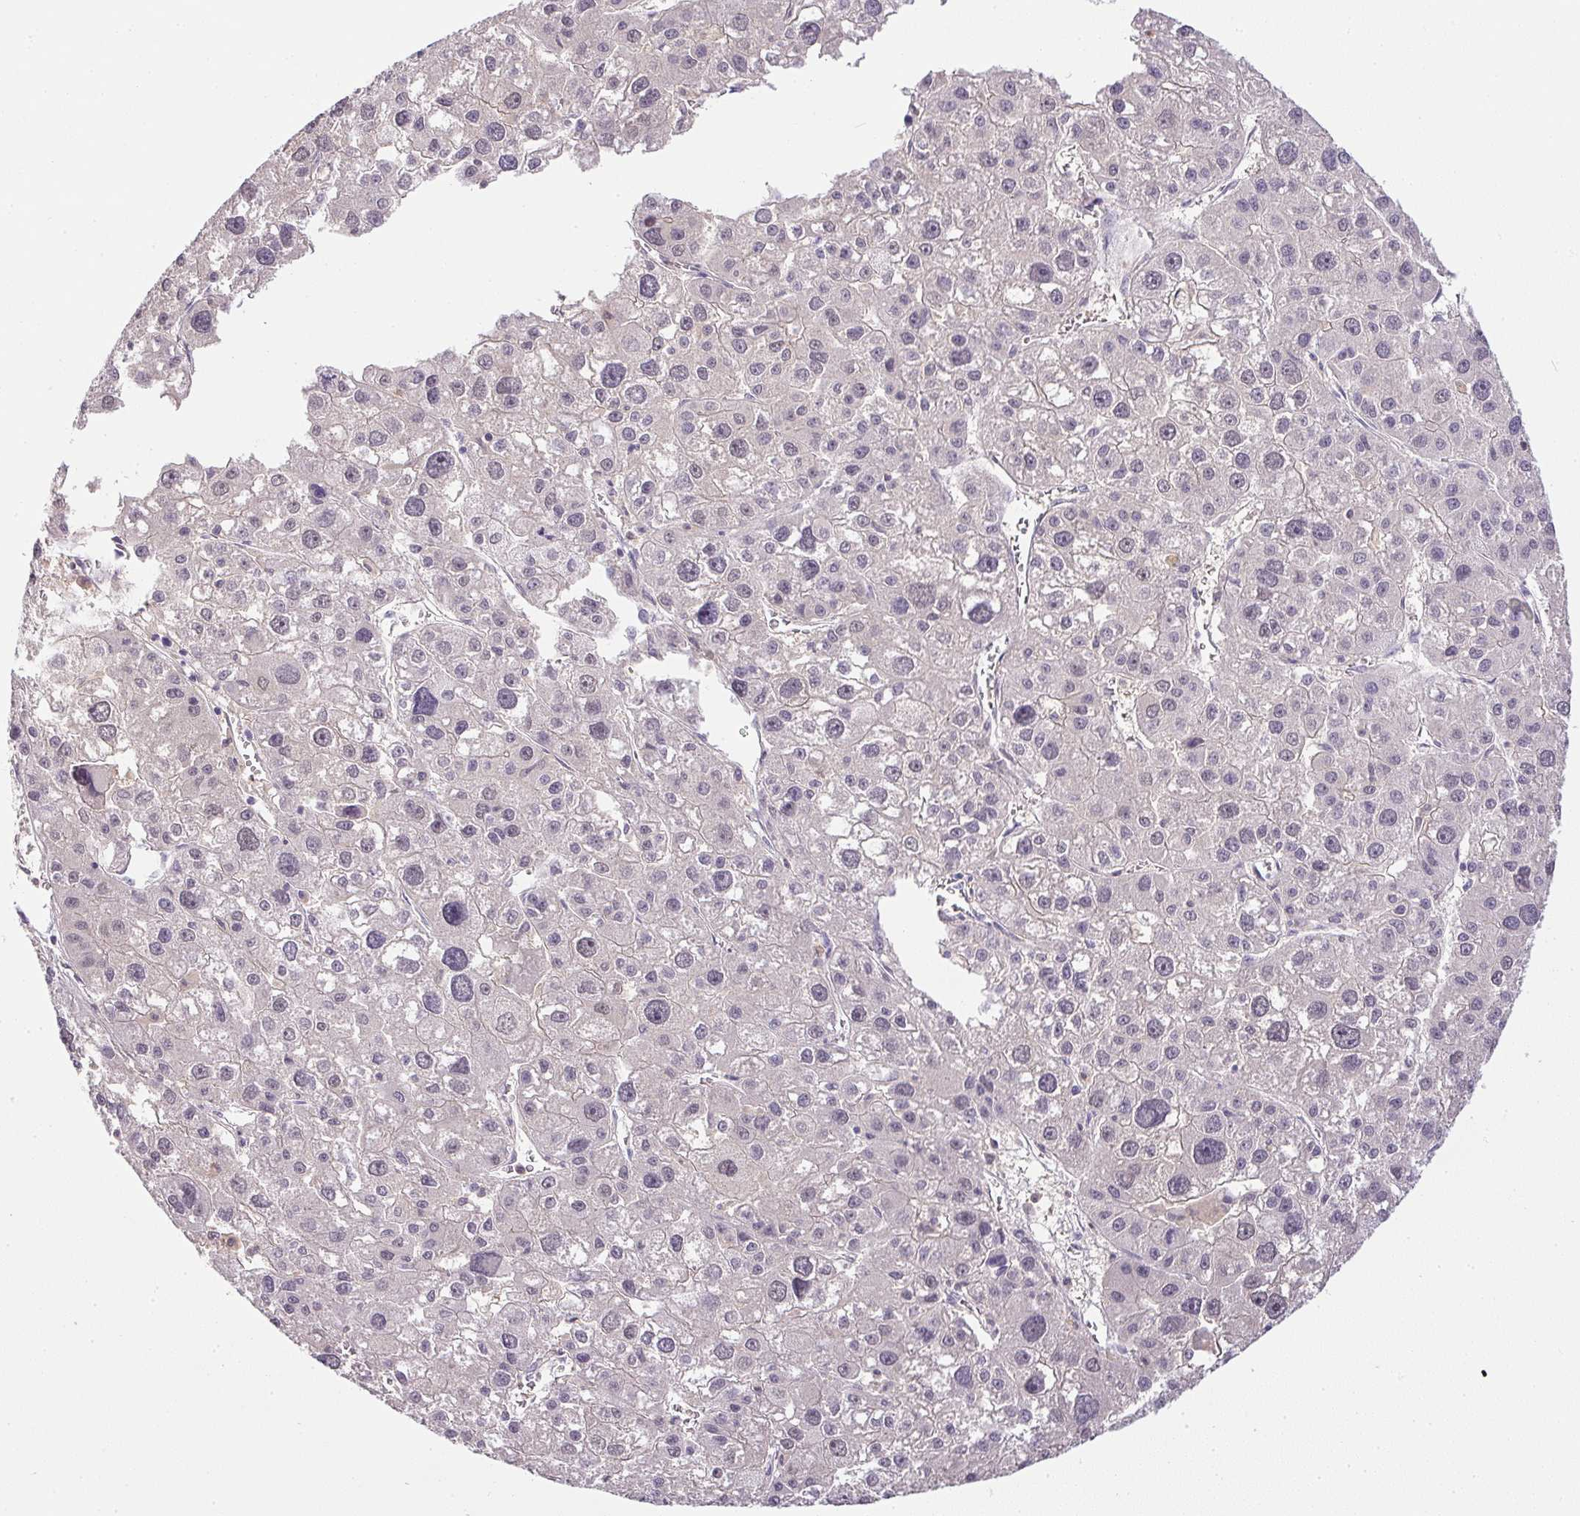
{"staining": {"intensity": "negative", "quantity": "none", "location": "none"}, "tissue": "liver cancer", "cell_type": "Tumor cells", "image_type": "cancer", "snomed": [{"axis": "morphology", "description": "Carcinoma, Hepatocellular, NOS"}, {"axis": "topography", "description": "Liver"}], "caption": "This is an immunohistochemistry histopathology image of human liver cancer (hepatocellular carcinoma). There is no positivity in tumor cells.", "gene": "DNAJC5G", "patient": {"sex": "male", "age": 73}}